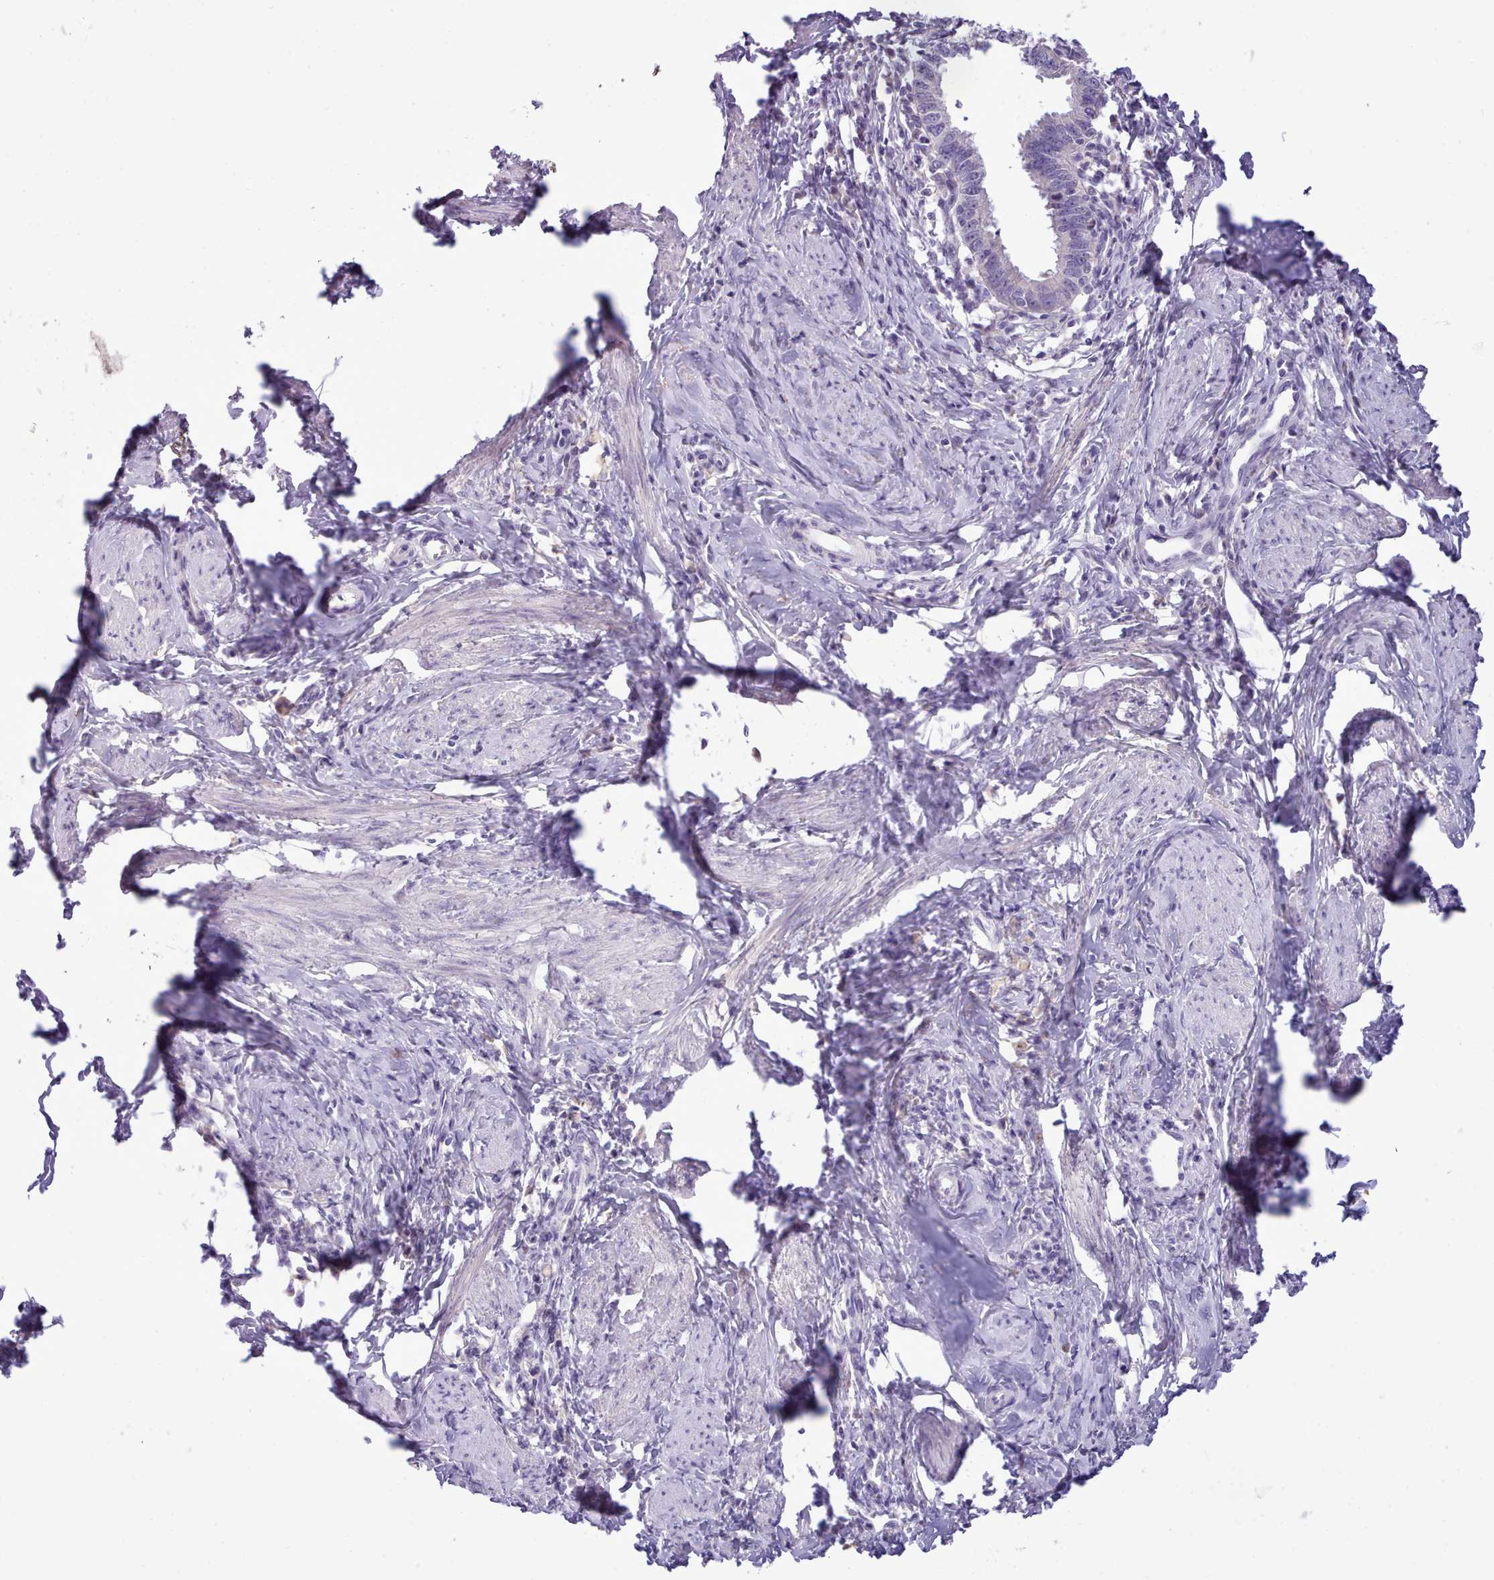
{"staining": {"intensity": "negative", "quantity": "none", "location": "none"}, "tissue": "cervical cancer", "cell_type": "Tumor cells", "image_type": "cancer", "snomed": [{"axis": "morphology", "description": "Adenocarcinoma, NOS"}, {"axis": "topography", "description": "Cervix"}], "caption": "Tumor cells are negative for protein expression in human adenocarcinoma (cervical). Brightfield microscopy of immunohistochemistry stained with DAB (brown) and hematoxylin (blue), captured at high magnification.", "gene": "CYP2A13", "patient": {"sex": "female", "age": 36}}